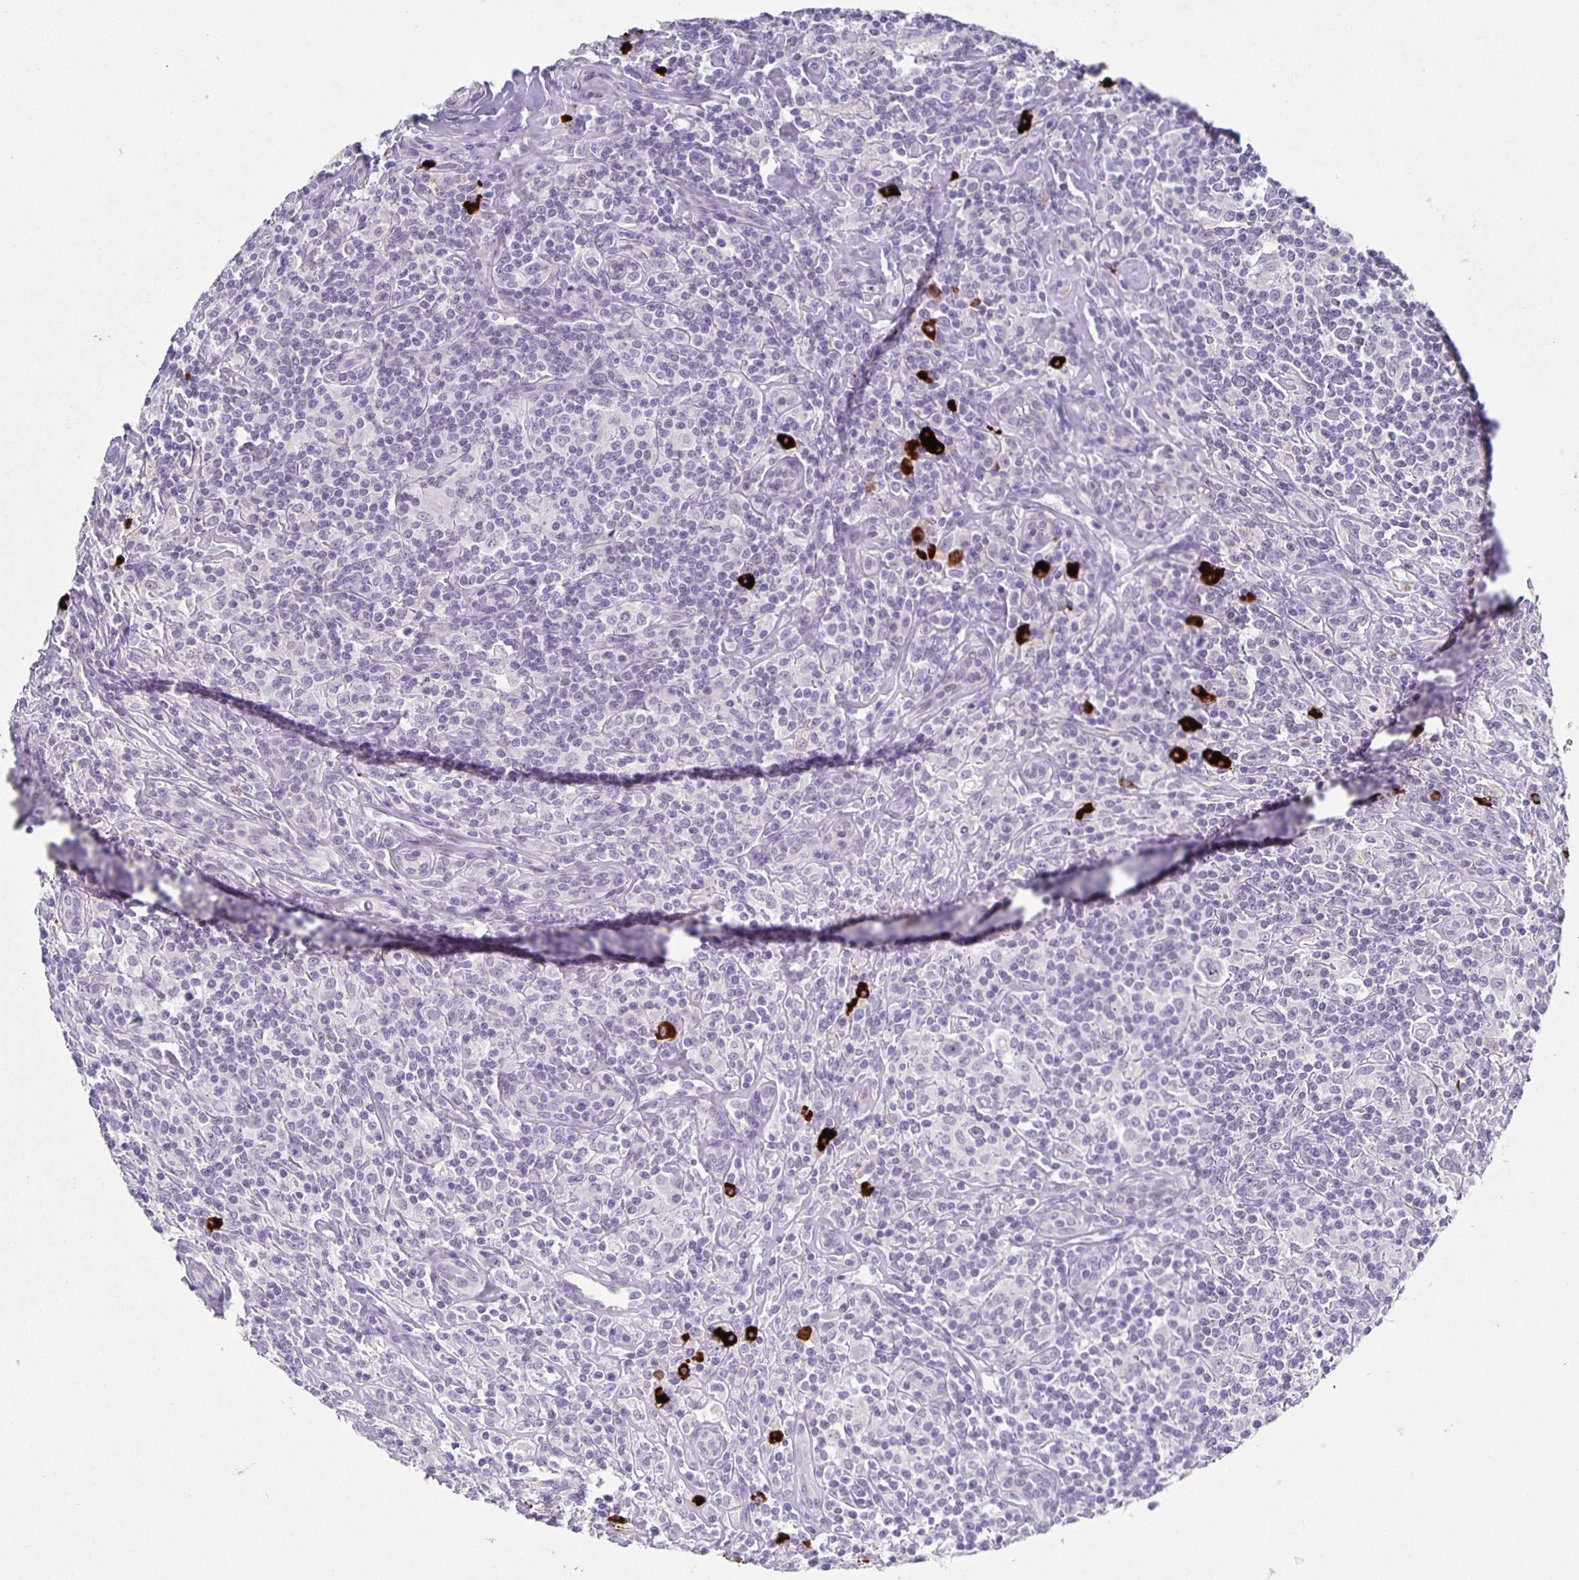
{"staining": {"intensity": "negative", "quantity": "none", "location": "none"}, "tissue": "lymphoma", "cell_type": "Tumor cells", "image_type": "cancer", "snomed": [{"axis": "morphology", "description": "Hodgkin's disease, NOS"}, {"axis": "morphology", "description": "Hodgkin's lymphoma, nodular sclerosis"}, {"axis": "topography", "description": "Lymph node"}], "caption": "Micrograph shows no significant protein positivity in tumor cells of lymphoma.", "gene": "CARNS1", "patient": {"sex": "female", "age": 10}}